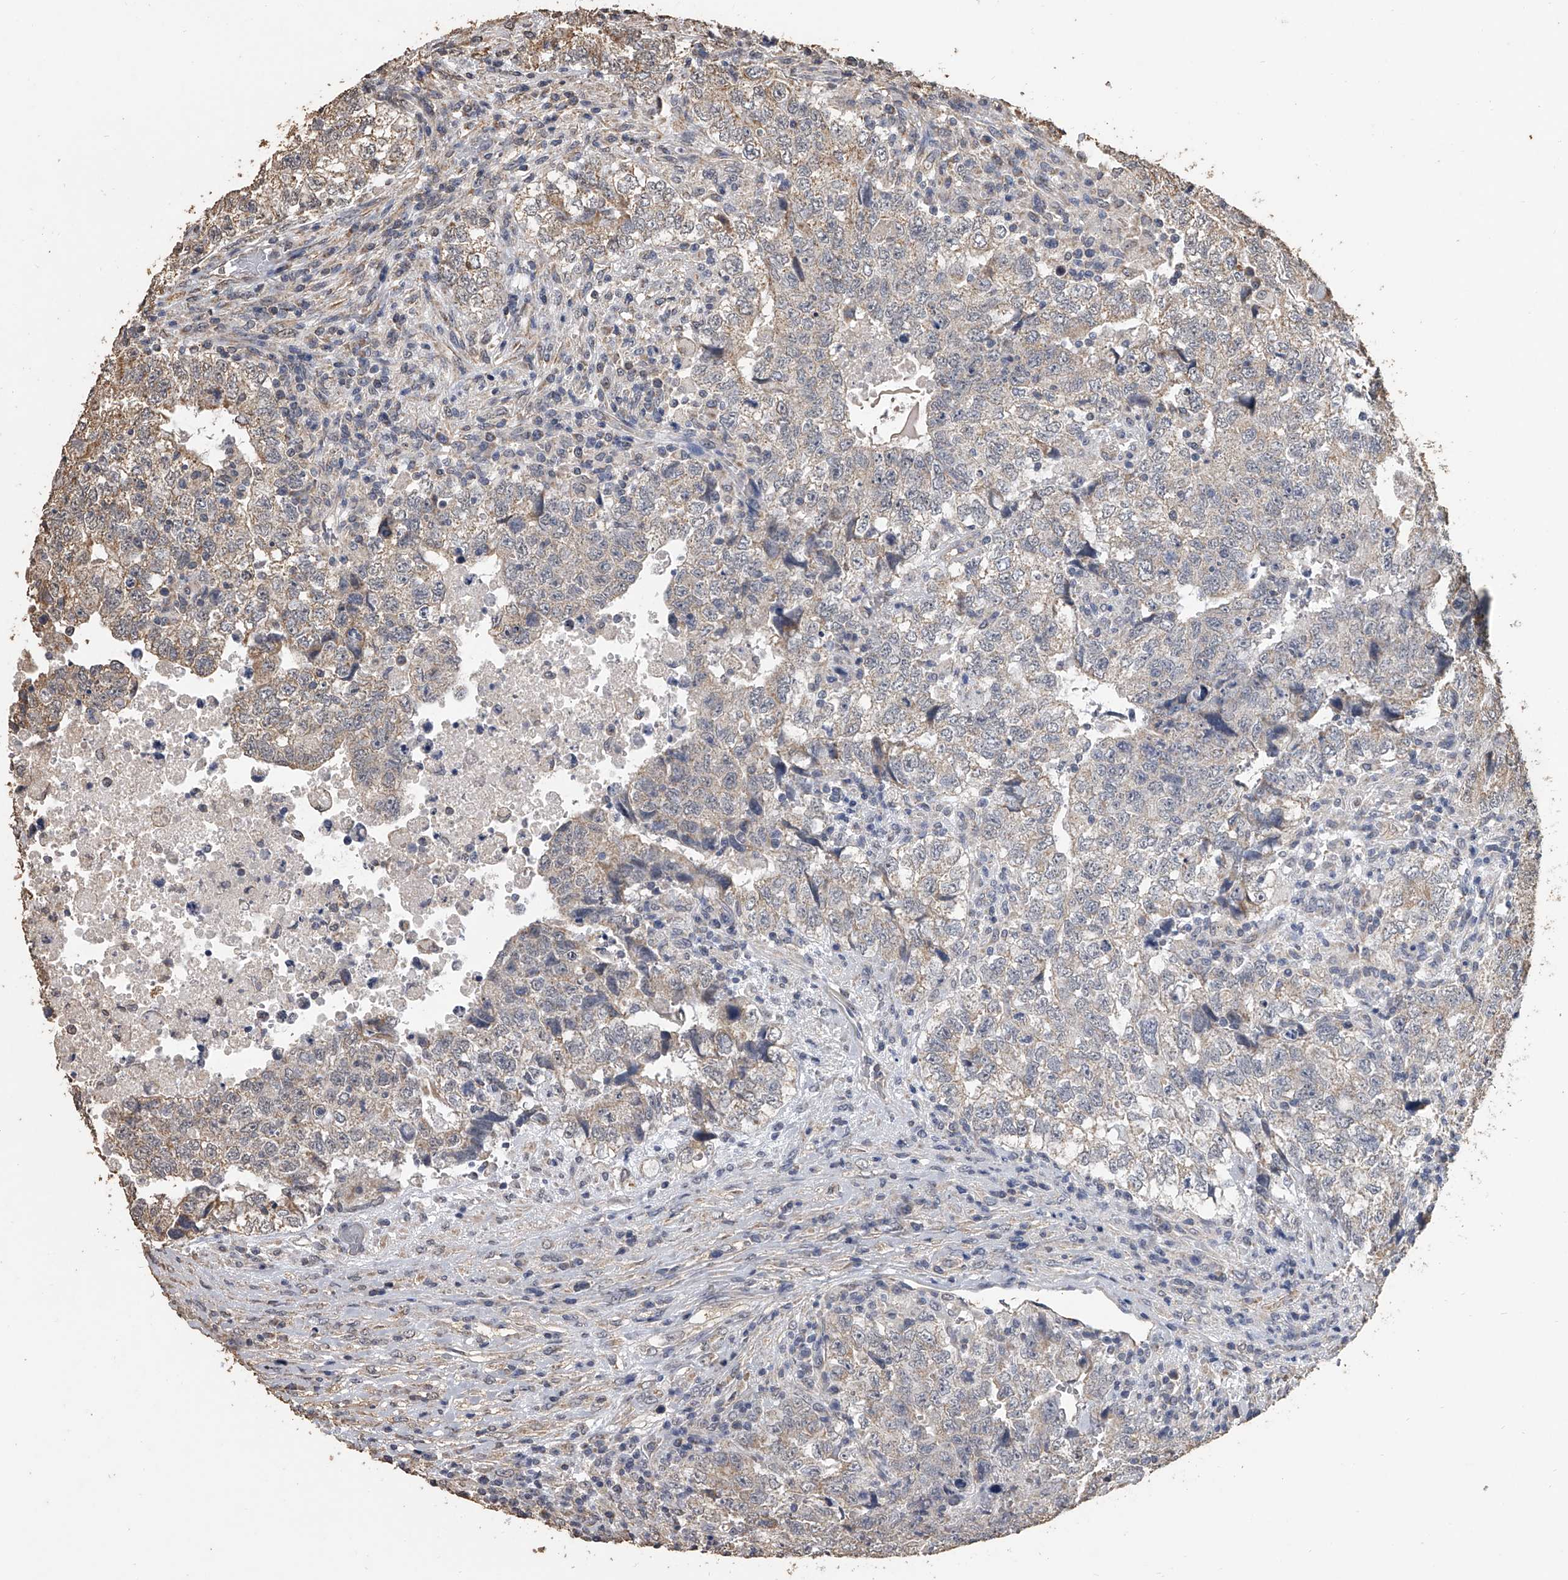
{"staining": {"intensity": "moderate", "quantity": "<25%", "location": "cytoplasmic/membranous"}, "tissue": "testis cancer", "cell_type": "Tumor cells", "image_type": "cancer", "snomed": [{"axis": "morphology", "description": "Carcinoma, Embryonal, NOS"}, {"axis": "topography", "description": "Testis"}], "caption": "This micrograph reveals testis cancer (embryonal carcinoma) stained with IHC to label a protein in brown. The cytoplasmic/membranous of tumor cells show moderate positivity for the protein. Nuclei are counter-stained blue.", "gene": "MRPL28", "patient": {"sex": "male", "age": 37}}